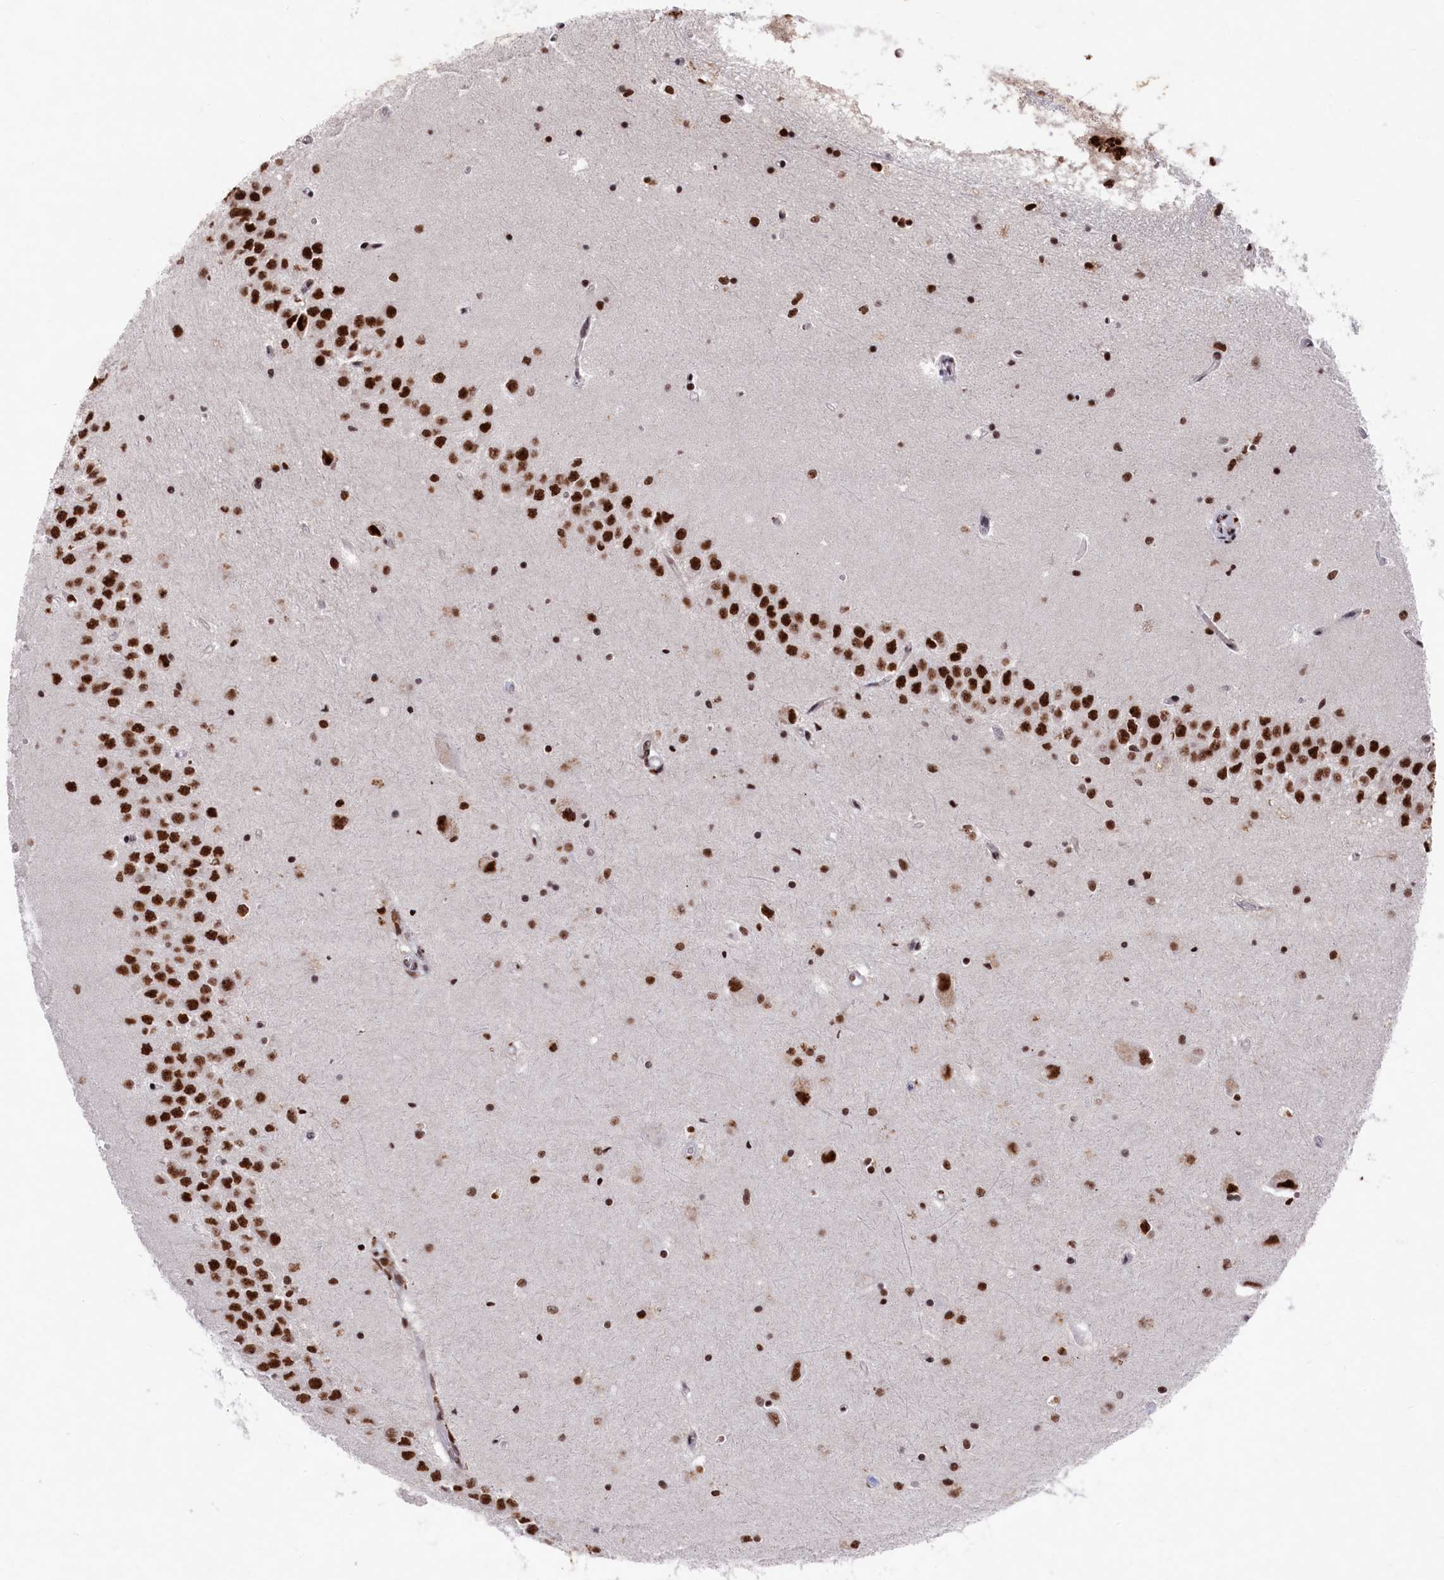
{"staining": {"intensity": "strong", "quantity": ">75%", "location": "nuclear"}, "tissue": "hippocampus", "cell_type": "Glial cells", "image_type": "normal", "snomed": [{"axis": "morphology", "description": "Normal tissue, NOS"}, {"axis": "topography", "description": "Hippocampus"}], "caption": "Immunohistochemical staining of normal human hippocampus displays >75% levels of strong nuclear protein staining in approximately >75% of glial cells.", "gene": "PRPF31", "patient": {"sex": "male", "age": 45}}